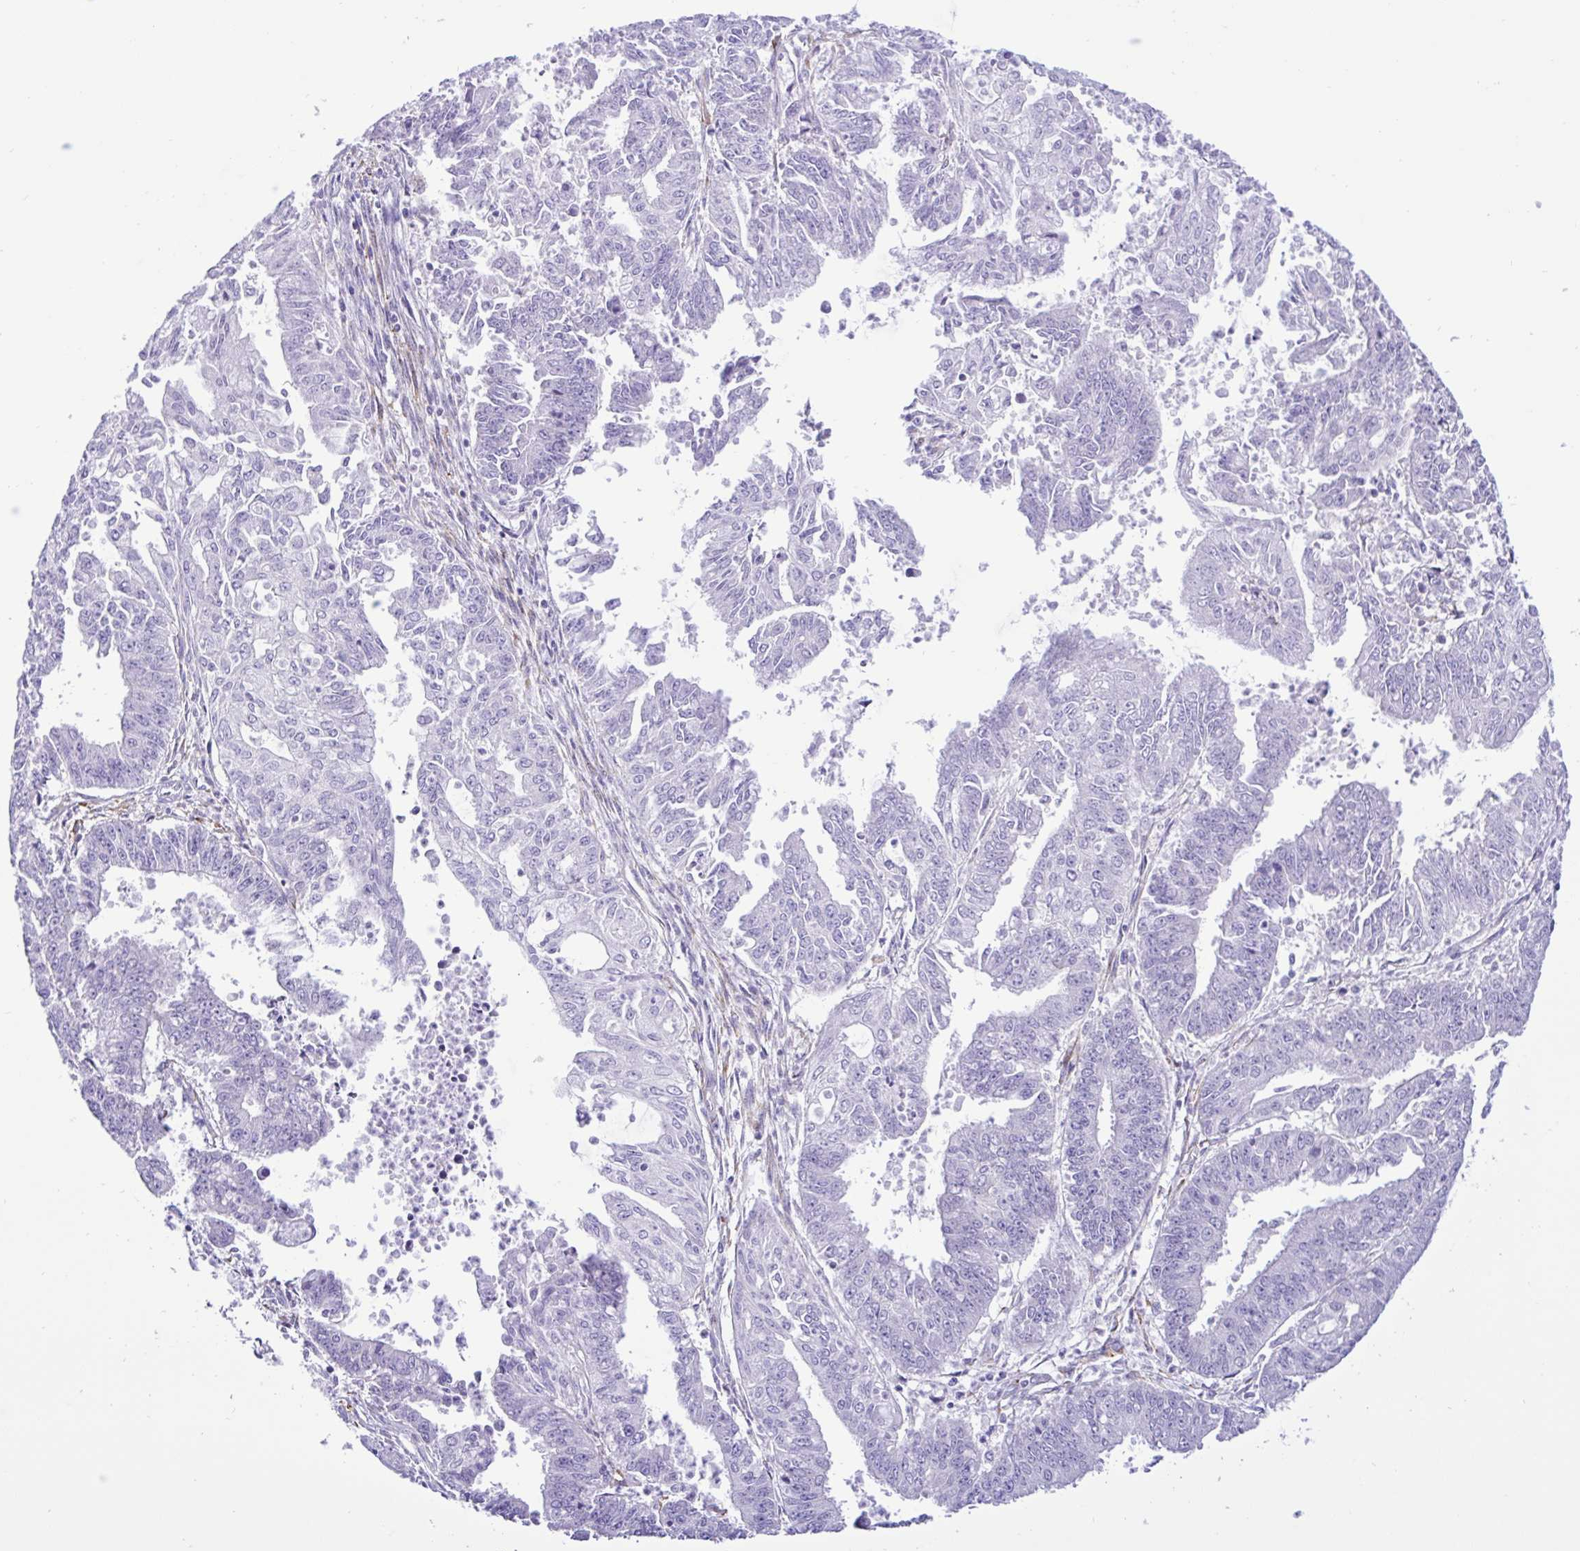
{"staining": {"intensity": "negative", "quantity": "none", "location": "none"}, "tissue": "endometrial cancer", "cell_type": "Tumor cells", "image_type": "cancer", "snomed": [{"axis": "morphology", "description": "Adenocarcinoma, NOS"}, {"axis": "topography", "description": "Endometrium"}], "caption": "Immunohistochemistry micrograph of human endometrial adenocarcinoma stained for a protein (brown), which shows no staining in tumor cells. Nuclei are stained in blue.", "gene": "SREBF1", "patient": {"sex": "female", "age": 73}}